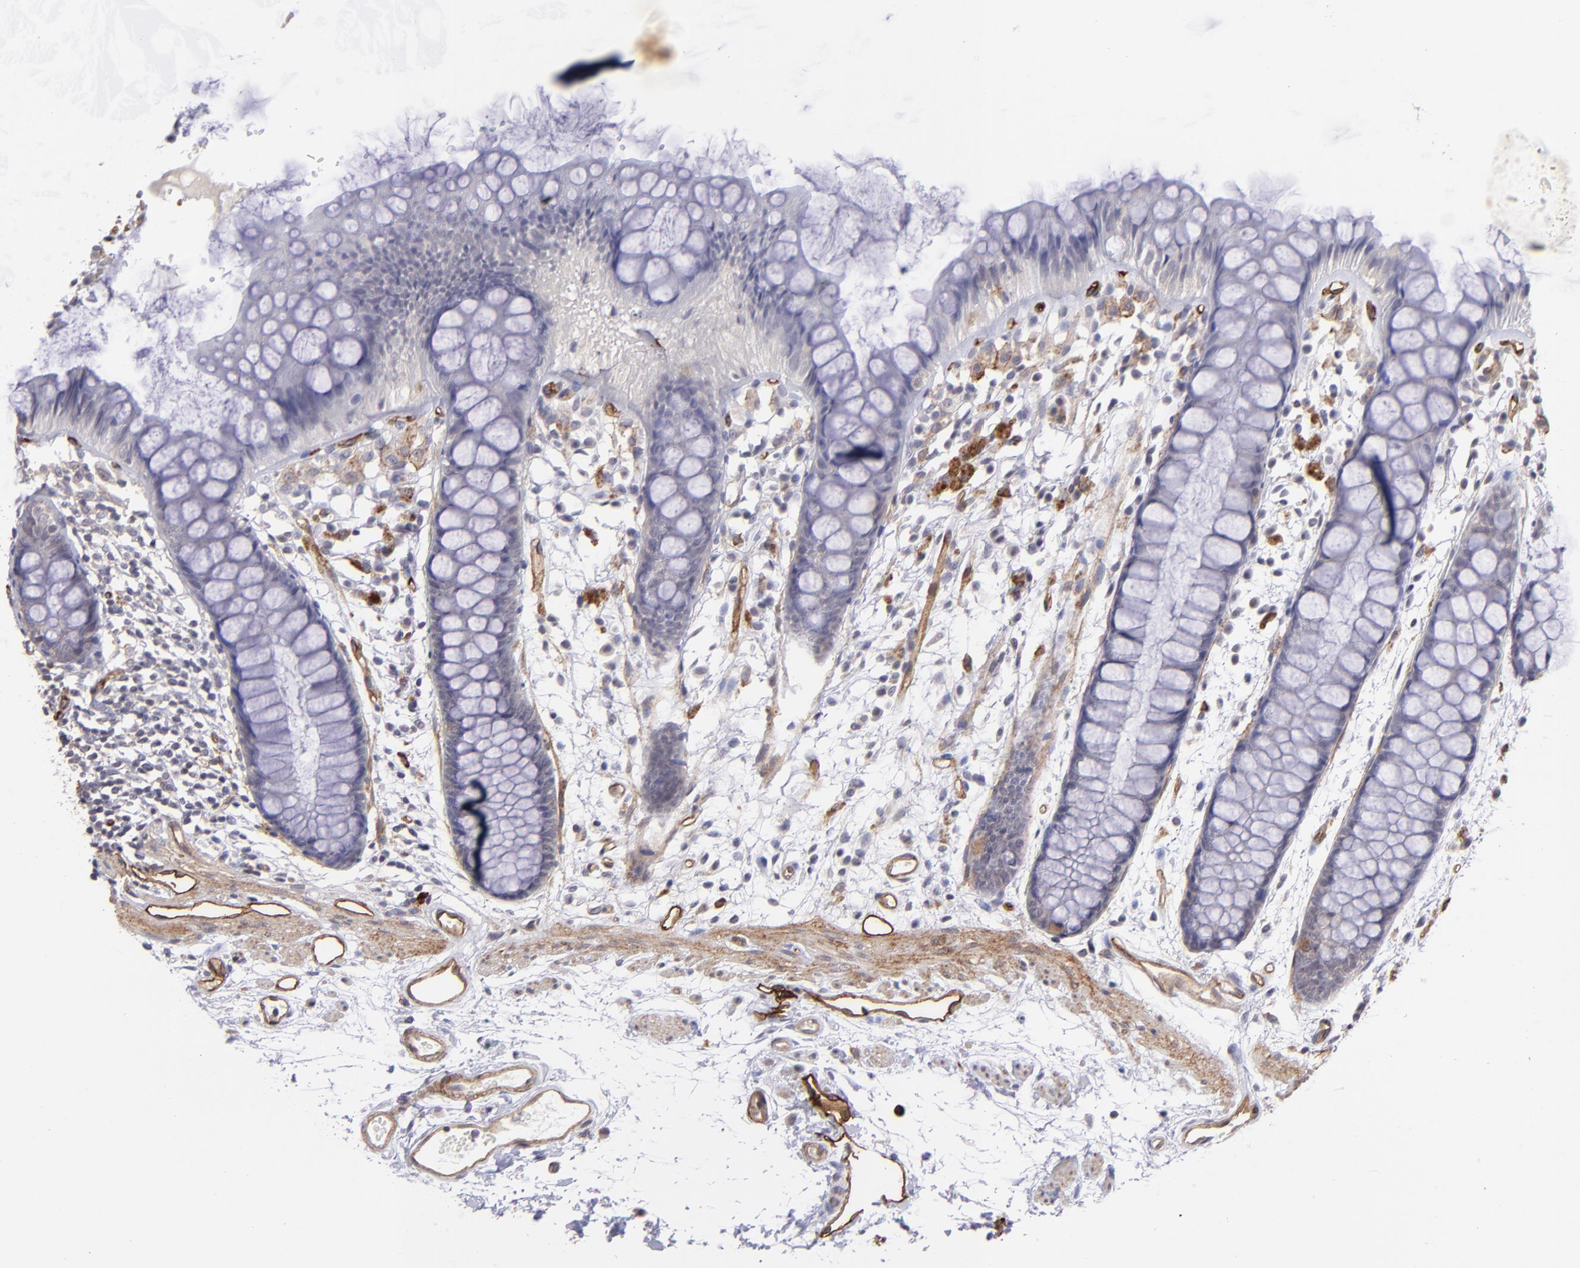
{"staining": {"intensity": "negative", "quantity": "none", "location": "none"}, "tissue": "rectum", "cell_type": "Glandular cells", "image_type": "normal", "snomed": [{"axis": "morphology", "description": "Normal tissue, NOS"}, {"axis": "topography", "description": "Rectum"}], "caption": "Immunohistochemistry of unremarkable human rectum shows no positivity in glandular cells.", "gene": "DYSF", "patient": {"sex": "female", "age": 66}}